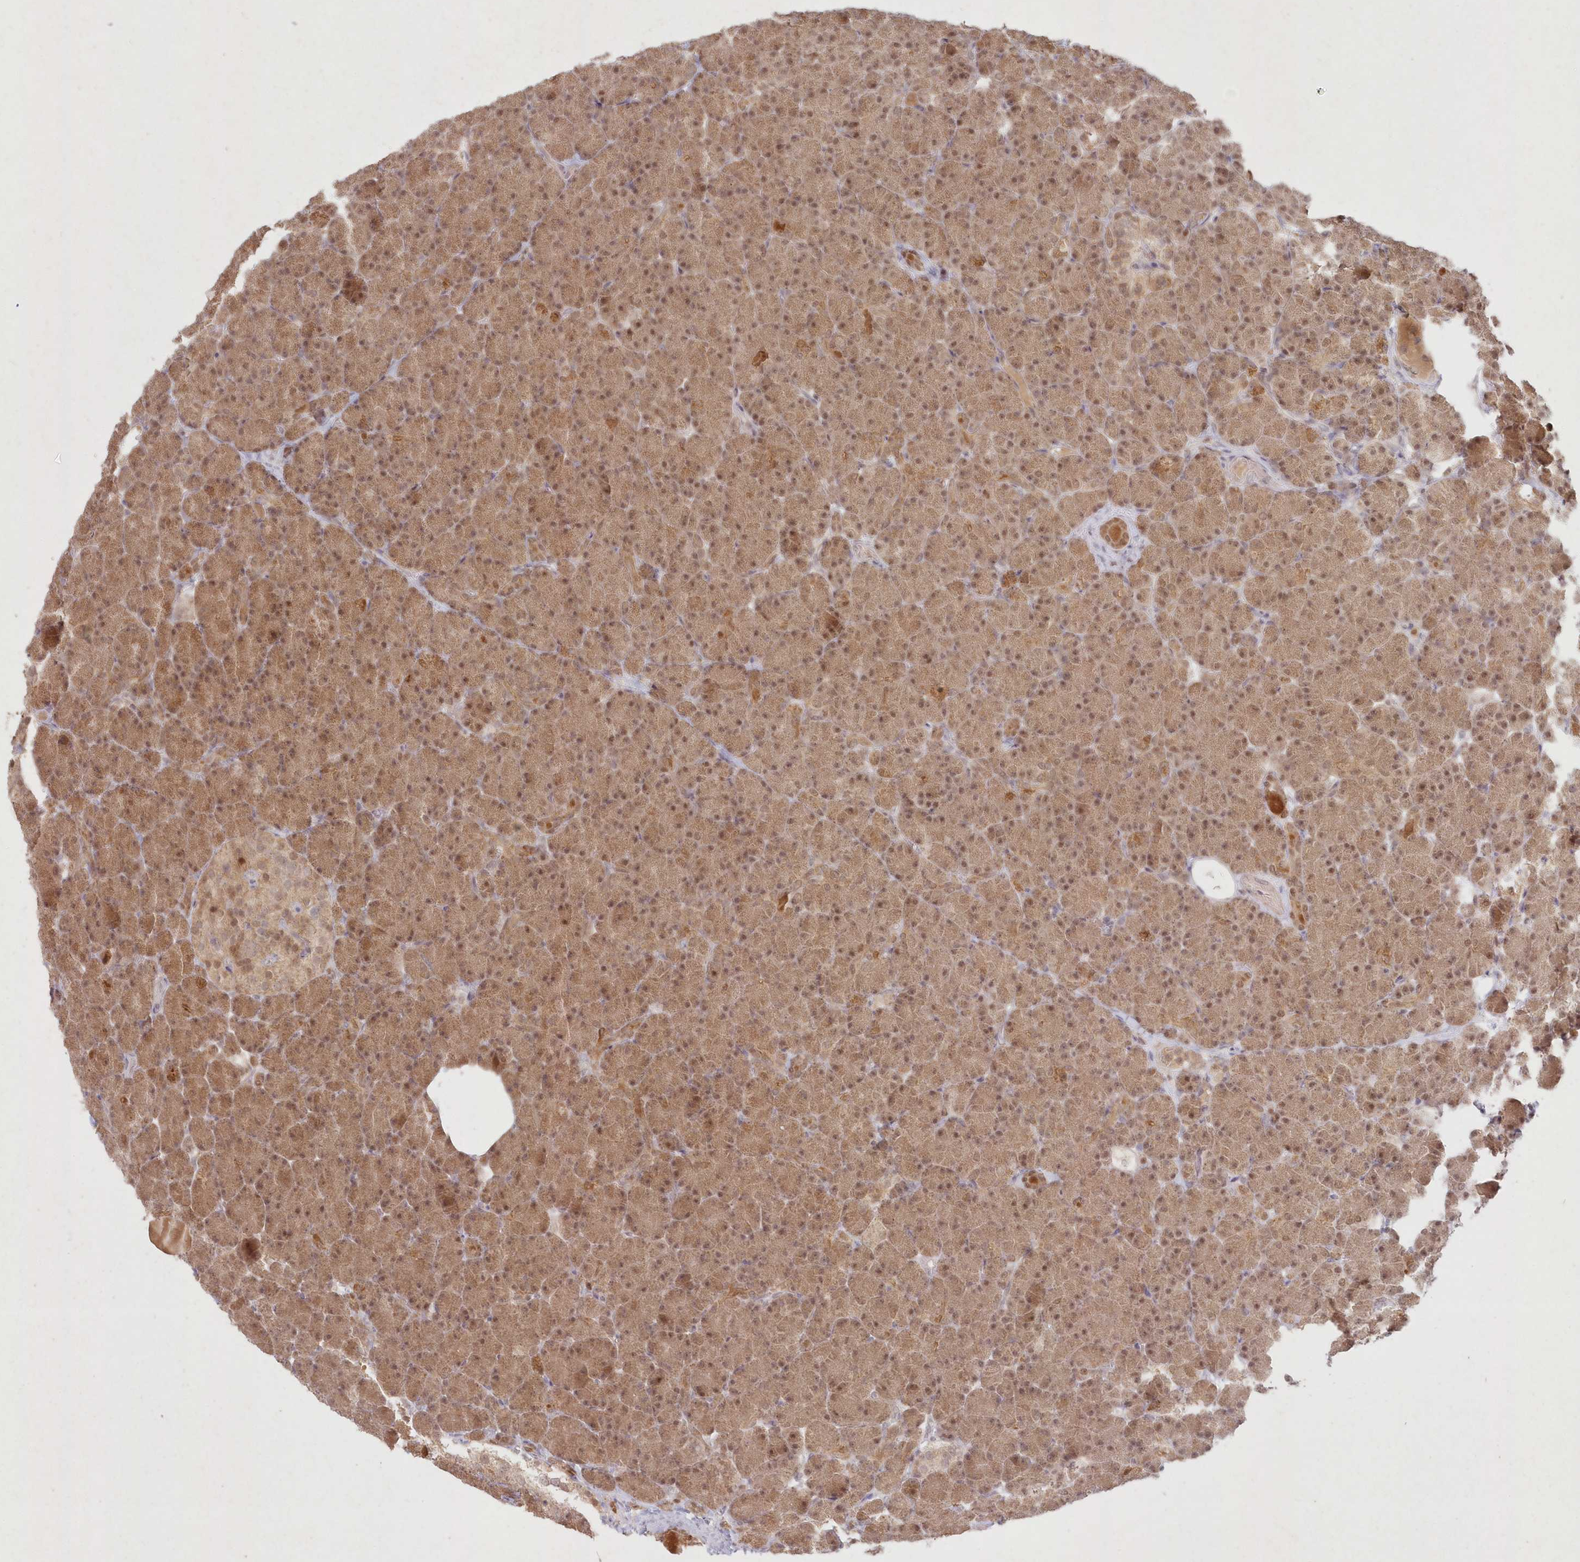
{"staining": {"intensity": "moderate", "quantity": ">75%", "location": "cytoplasmic/membranous,nuclear"}, "tissue": "pancreas", "cell_type": "Exocrine glandular cells", "image_type": "normal", "snomed": [{"axis": "morphology", "description": "Normal tissue, NOS"}, {"axis": "topography", "description": "Pancreas"}], "caption": "Pancreas stained with a protein marker displays moderate staining in exocrine glandular cells.", "gene": "ASCC1", "patient": {"sex": "female", "age": 43}}